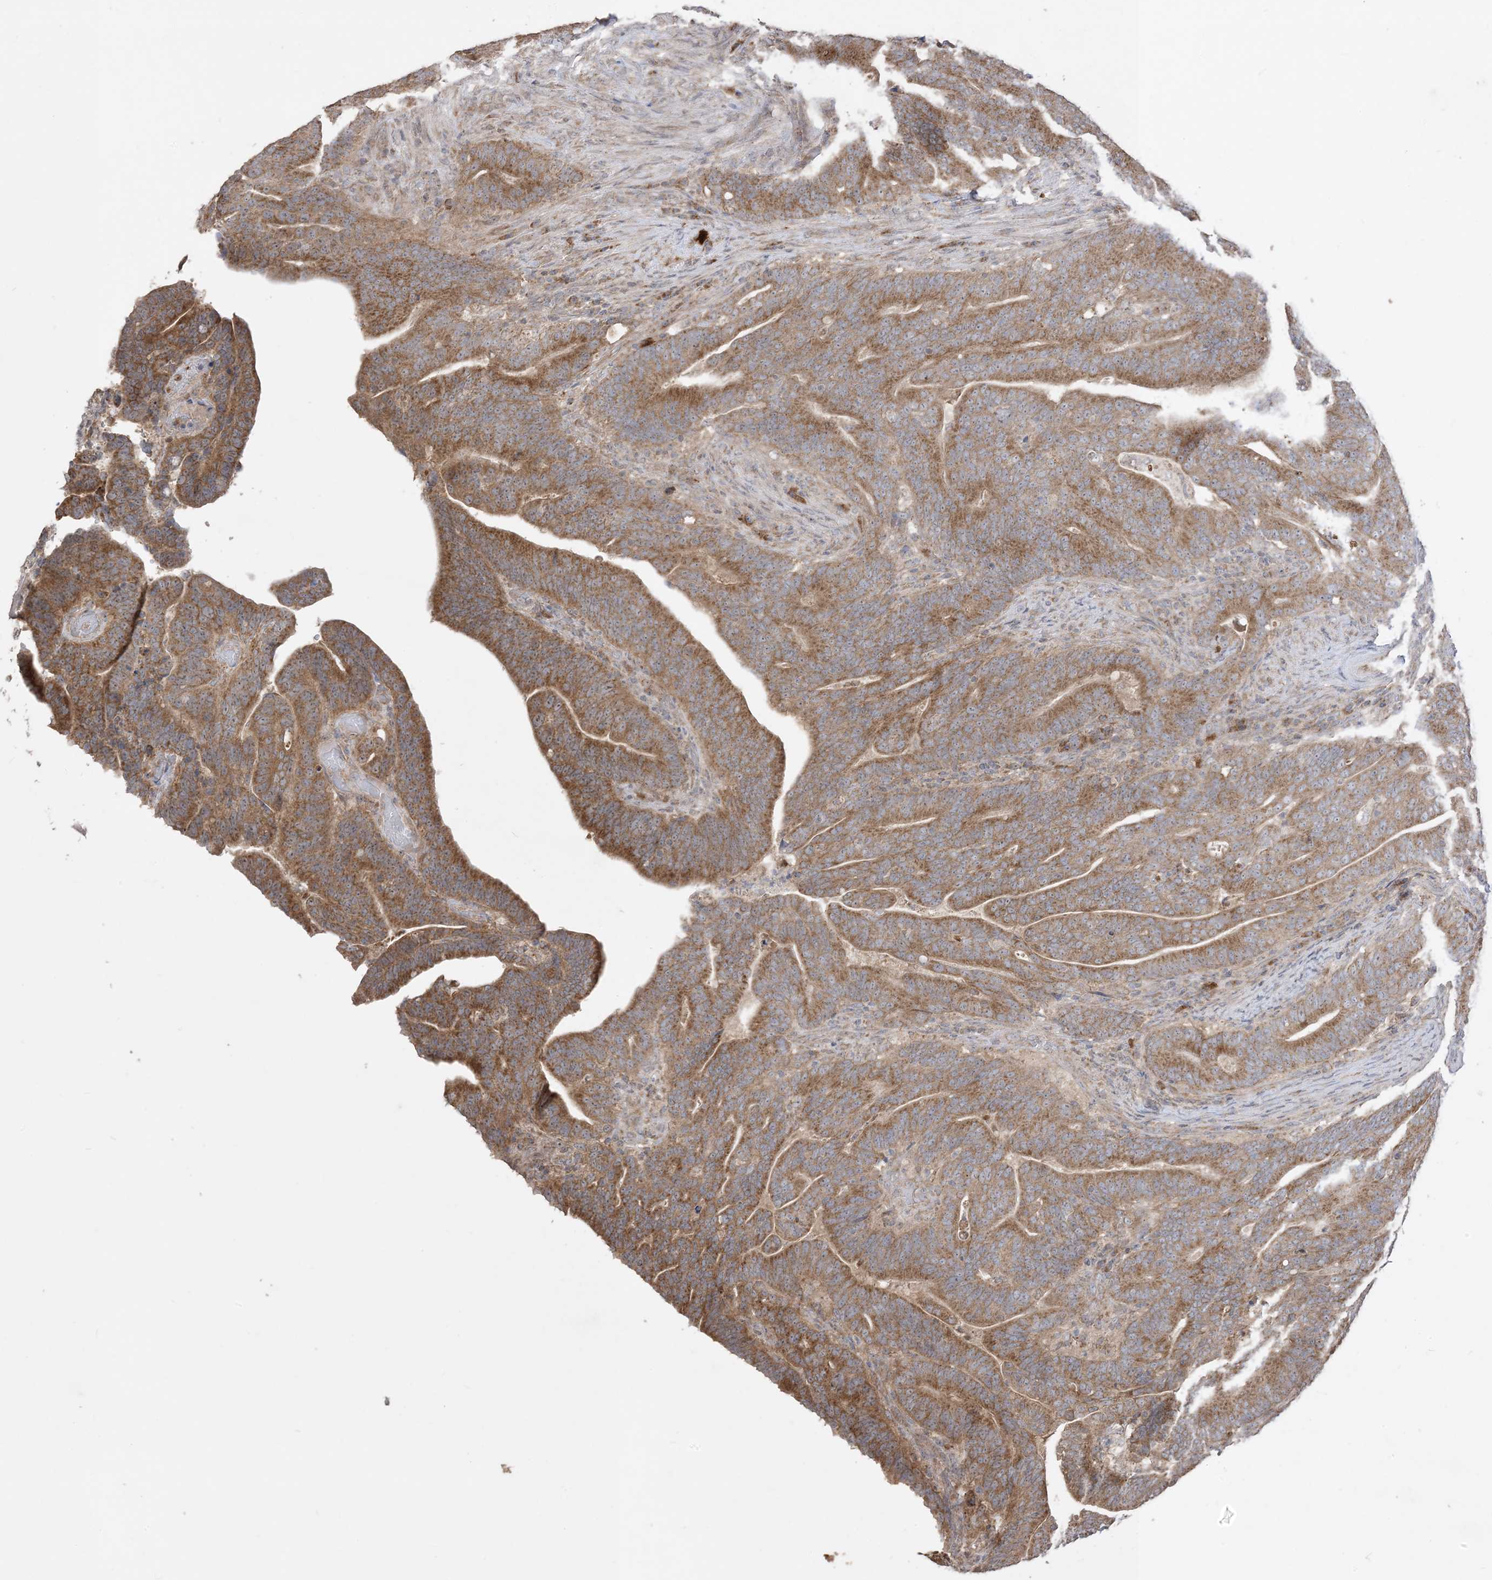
{"staining": {"intensity": "strong", "quantity": ">75%", "location": "cytoplasmic/membranous"}, "tissue": "colorectal cancer", "cell_type": "Tumor cells", "image_type": "cancer", "snomed": [{"axis": "morphology", "description": "Normal tissue, NOS"}, {"axis": "morphology", "description": "Adenocarcinoma, NOS"}, {"axis": "topography", "description": "Colon"}], "caption": "There is high levels of strong cytoplasmic/membranous staining in tumor cells of colorectal cancer (adenocarcinoma), as demonstrated by immunohistochemical staining (brown color).", "gene": "SIRT3", "patient": {"sex": "female", "age": 66}}